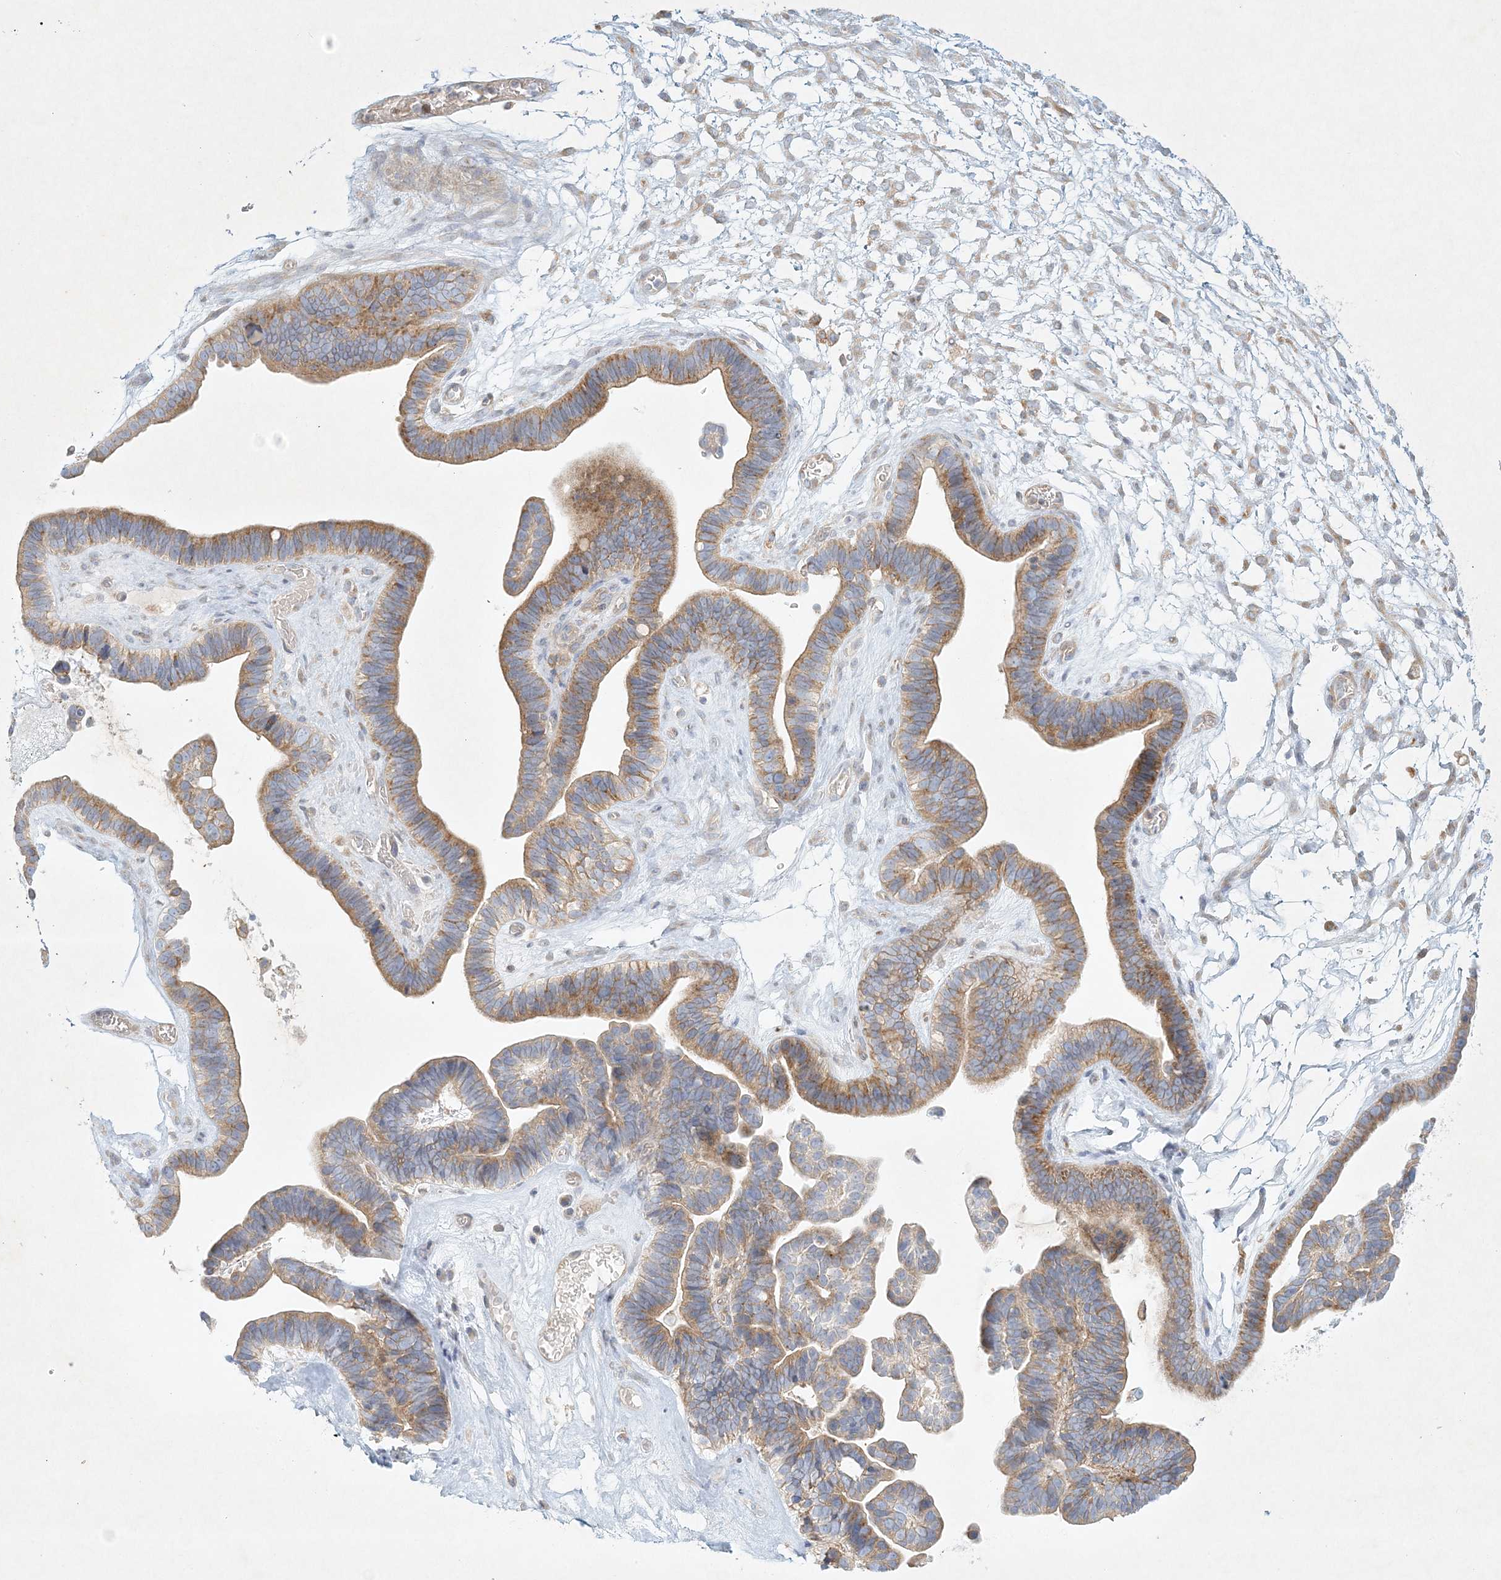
{"staining": {"intensity": "moderate", "quantity": ">75%", "location": "cytoplasmic/membranous"}, "tissue": "ovarian cancer", "cell_type": "Tumor cells", "image_type": "cancer", "snomed": [{"axis": "morphology", "description": "Cystadenocarcinoma, serous, NOS"}, {"axis": "topography", "description": "Ovary"}], "caption": "Approximately >75% of tumor cells in ovarian cancer (serous cystadenocarcinoma) show moderate cytoplasmic/membranous protein staining as visualized by brown immunohistochemical staining.", "gene": "STK11IP", "patient": {"sex": "female", "age": 56}}